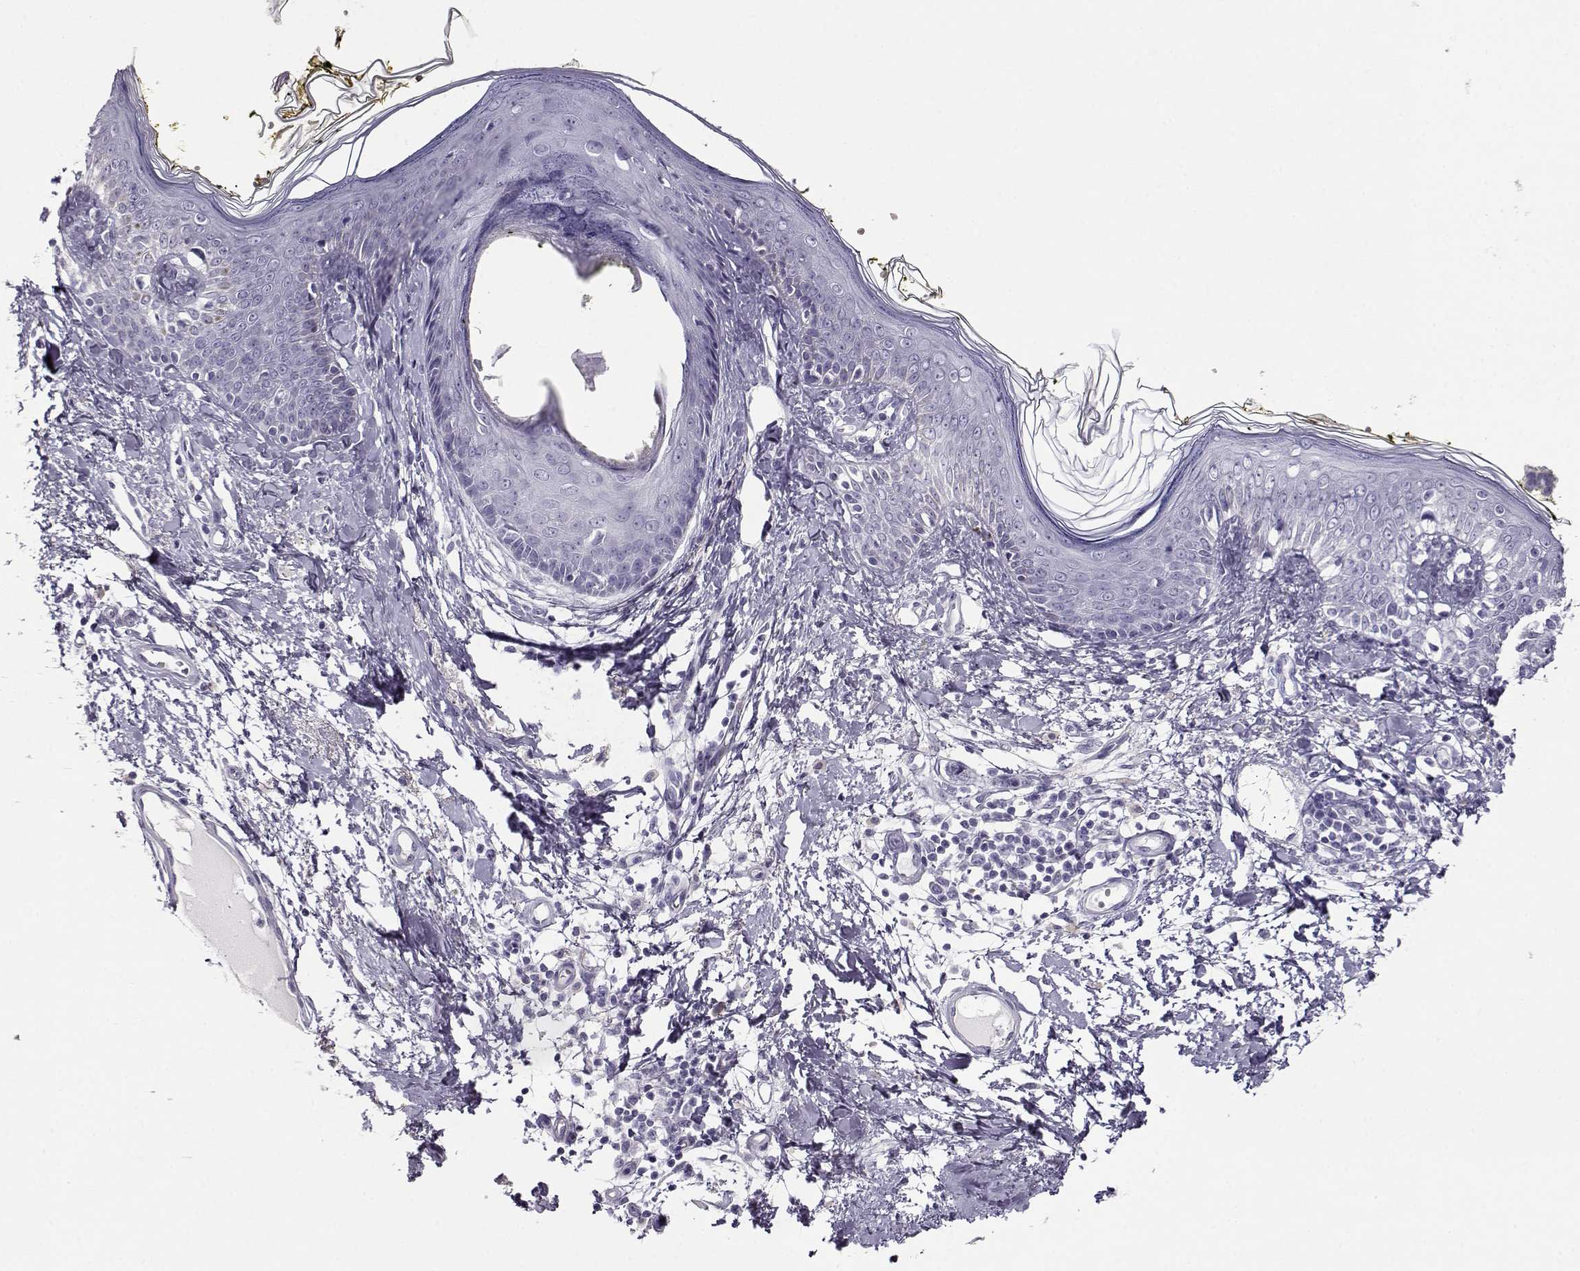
{"staining": {"intensity": "negative", "quantity": "none", "location": "none"}, "tissue": "skin", "cell_type": "Fibroblasts", "image_type": "normal", "snomed": [{"axis": "morphology", "description": "Normal tissue, NOS"}, {"axis": "topography", "description": "Skin"}], "caption": "Fibroblasts show no significant protein expression in benign skin. The staining was performed using DAB (3,3'-diaminobenzidine) to visualize the protein expression in brown, while the nuclei were stained in blue with hematoxylin (Magnification: 20x).", "gene": "RHOXF2B", "patient": {"sex": "male", "age": 76}}